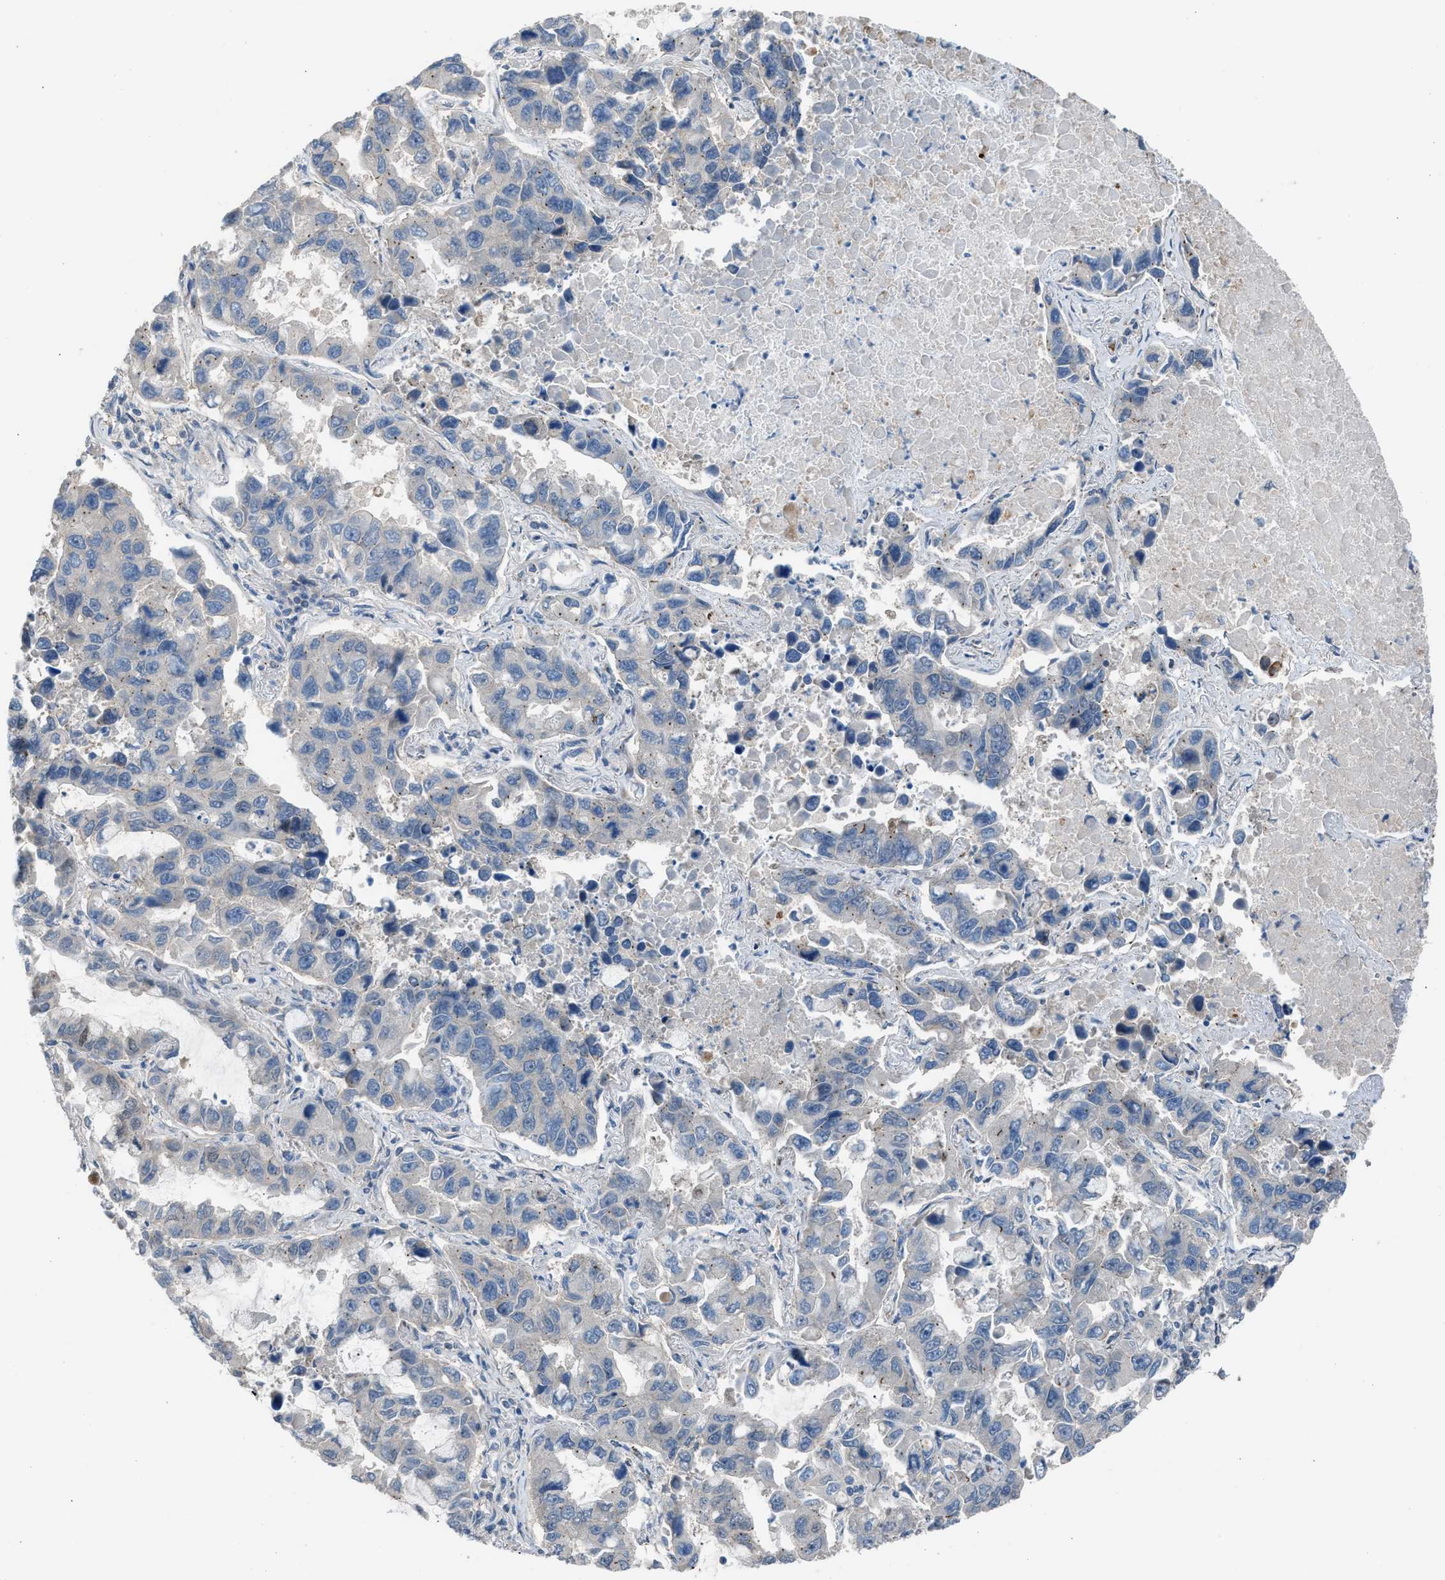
{"staining": {"intensity": "negative", "quantity": "none", "location": "none"}, "tissue": "lung cancer", "cell_type": "Tumor cells", "image_type": "cancer", "snomed": [{"axis": "morphology", "description": "Adenocarcinoma, NOS"}, {"axis": "topography", "description": "Lung"}], "caption": "Immunohistochemical staining of lung adenocarcinoma shows no significant staining in tumor cells.", "gene": "CRTC1", "patient": {"sex": "male", "age": 64}}